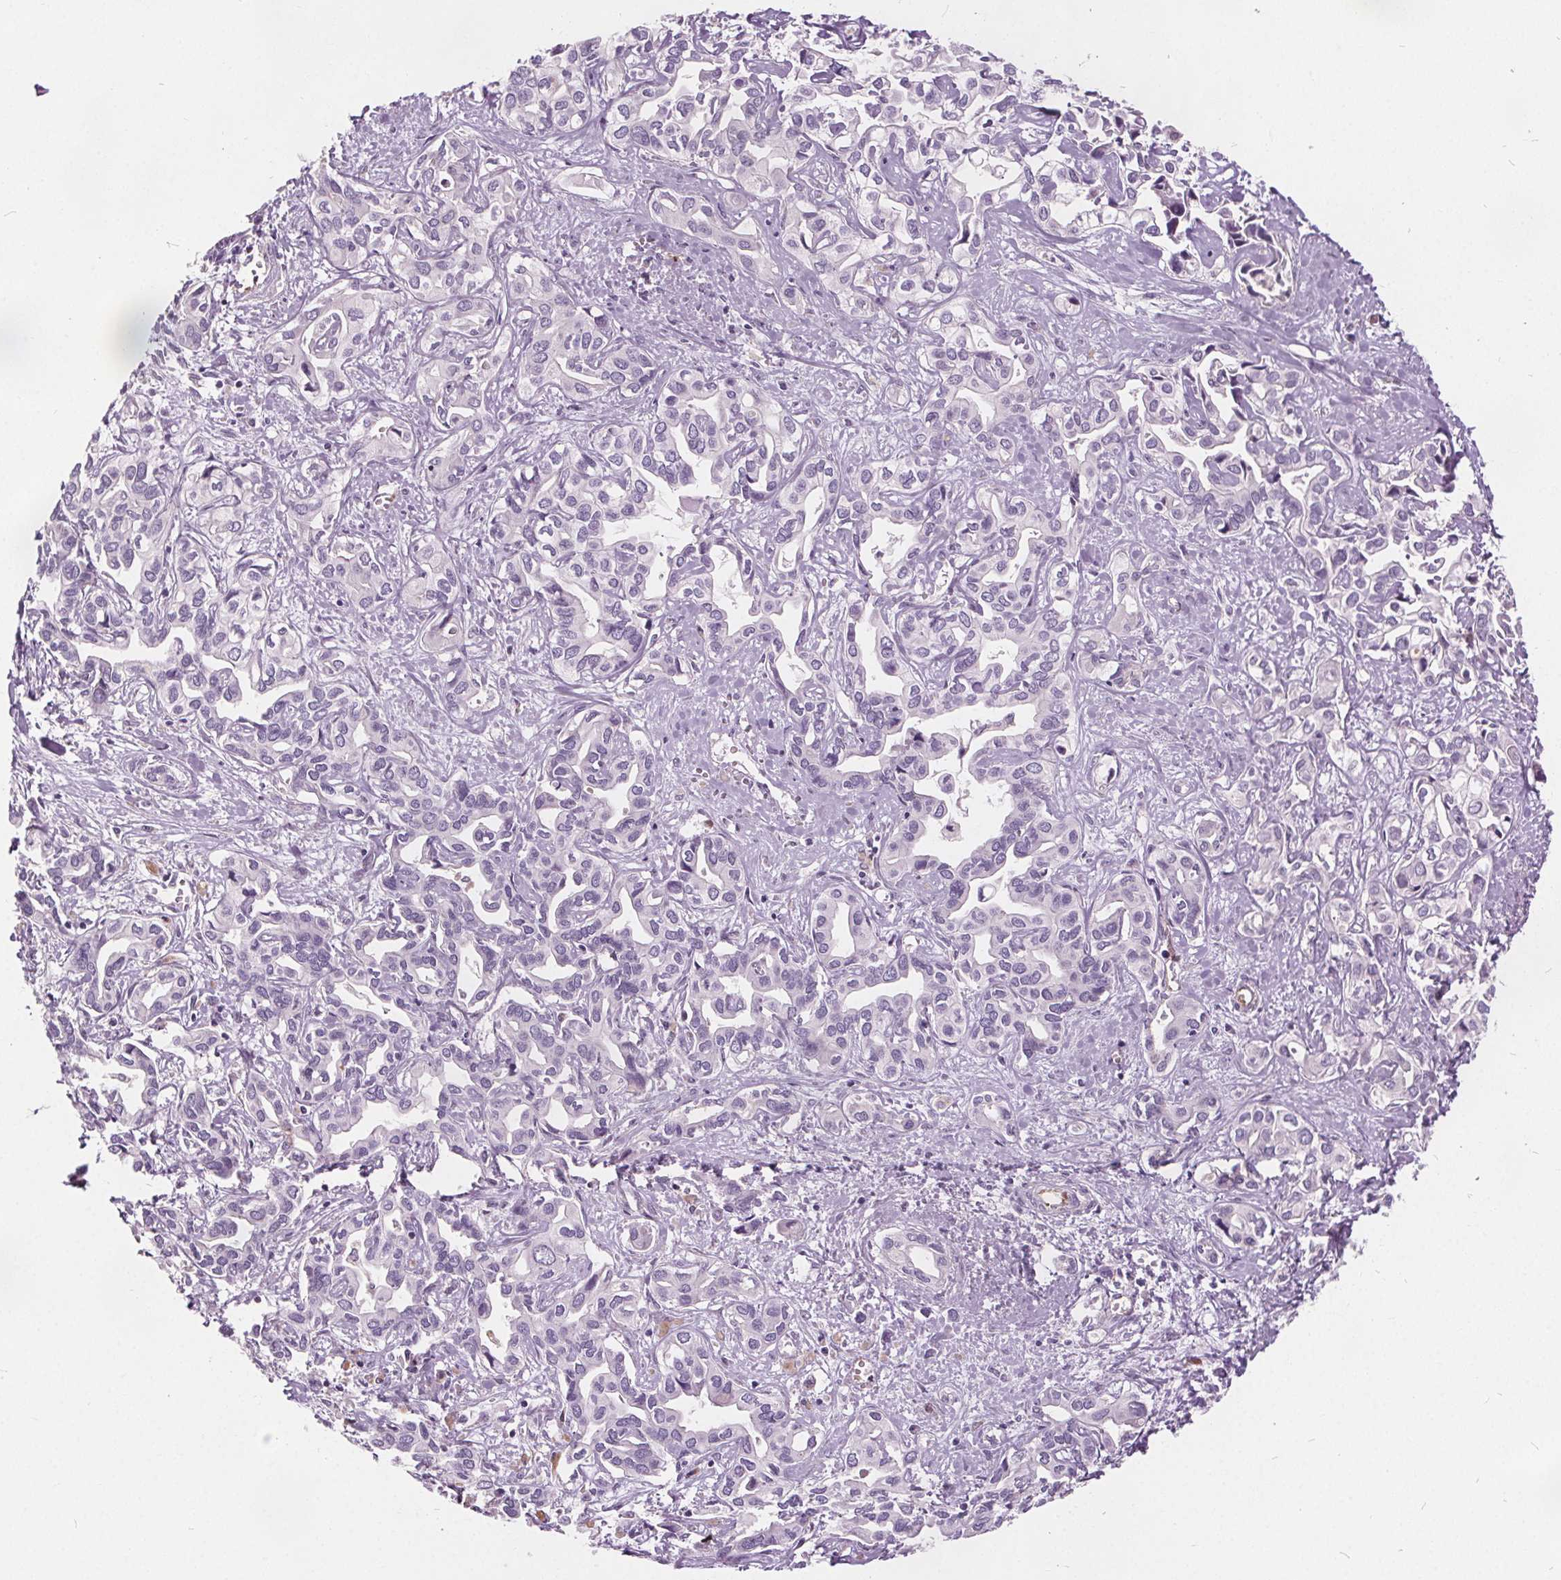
{"staining": {"intensity": "negative", "quantity": "none", "location": "none"}, "tissue": "liver cancer", "cell_type": "Tumor cells", "image_type": "cancer", "snomed": [{"axis": "morphology", "description": "Cholangiocarcinoma"}, {"axis": "topography", "description": "Liver"}], "caption": "Immunohistochemistry of human liver cholangiocarcinoma shows no staining in tumor cells.", "gene": "ACOX2", "patient": {"sex": "female", "age": 64}}